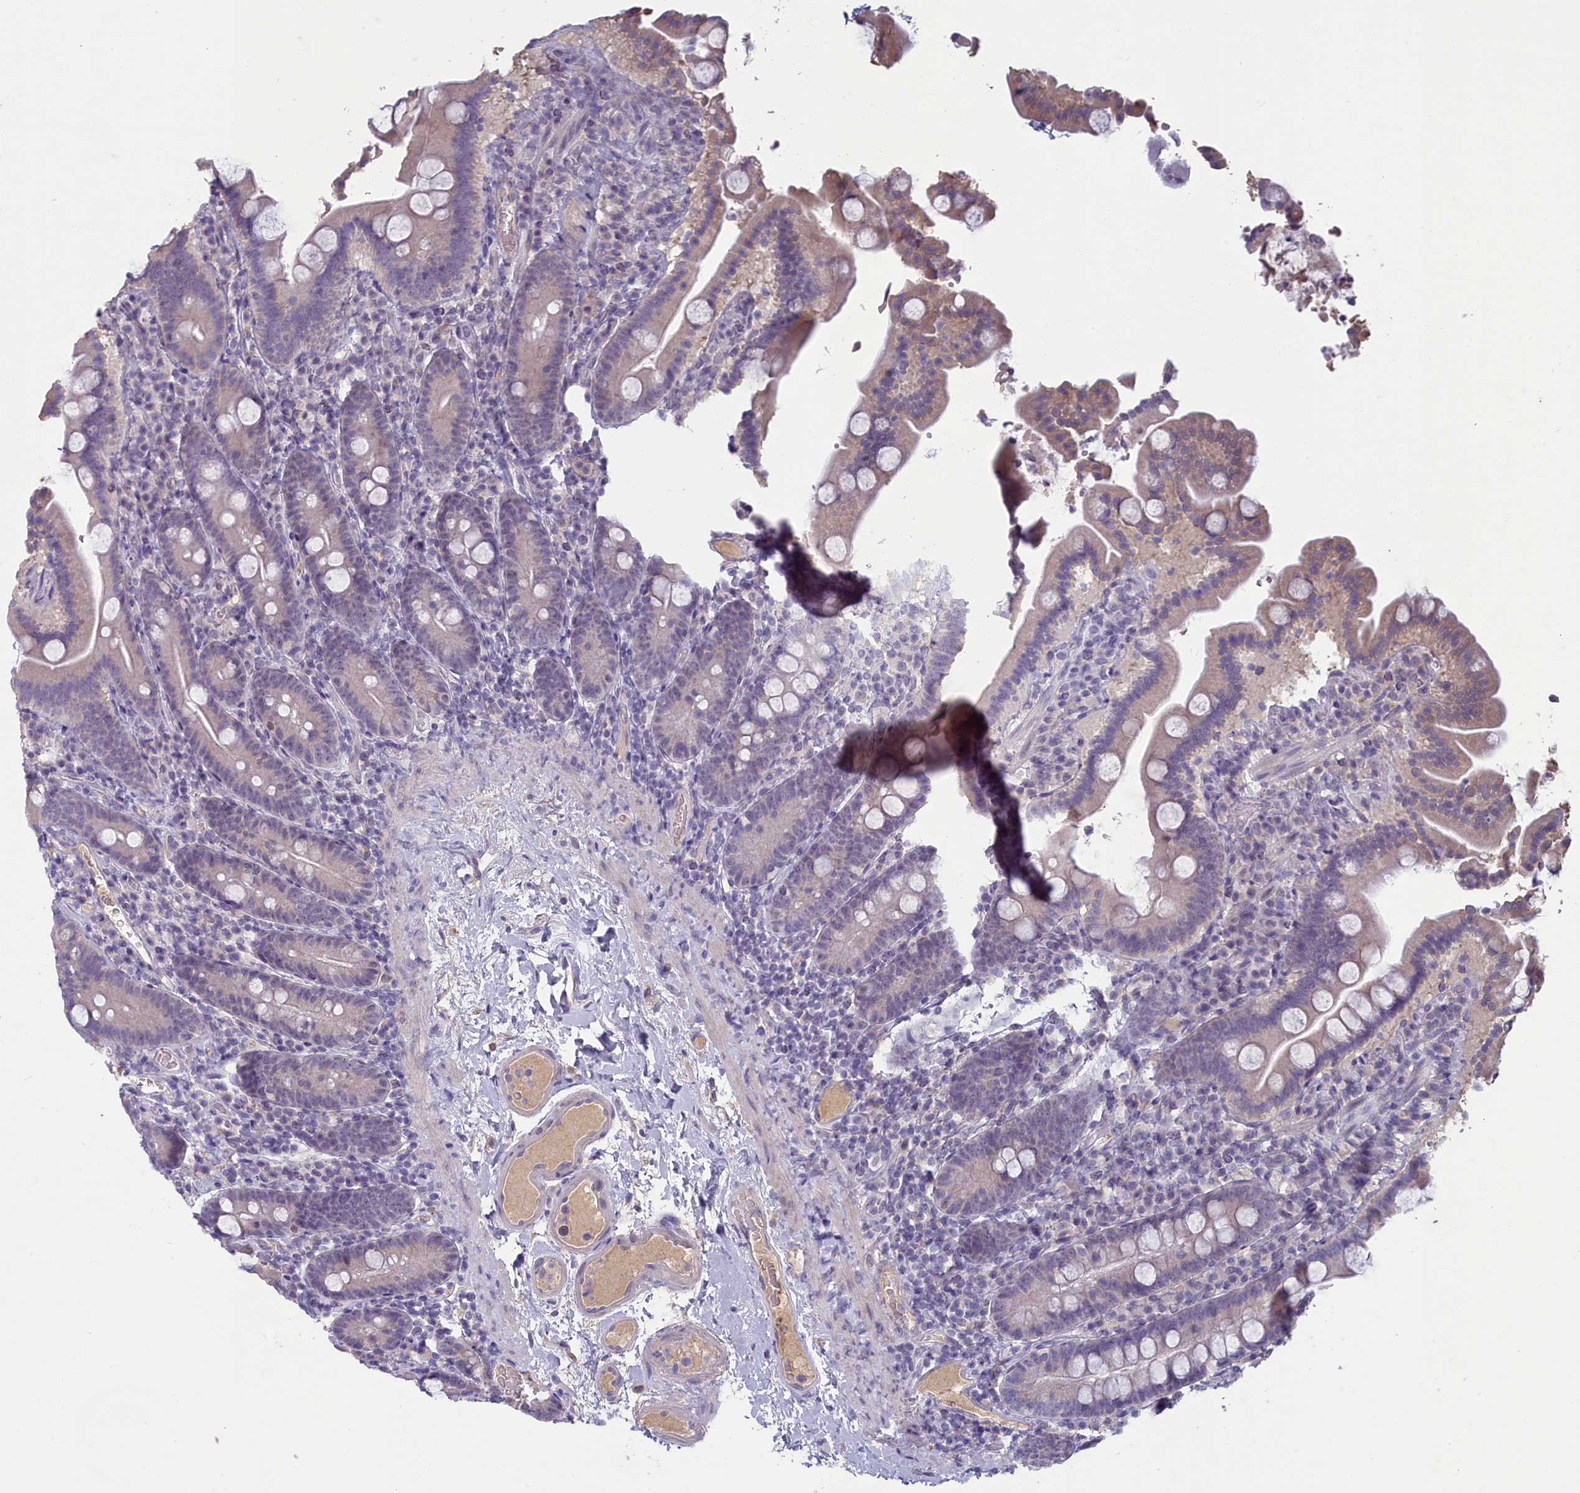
{"staining": {"intensity": "negative", "quantity": "none", "location": "none"}, "tissue": "duodenum", "cell_type": "Glandular cells", "image_type": "normal", "snomed": [{"axis": "morphology", "description": "Normal tissue, NOS"}, {"axis": "topography", "description": "Duodenum"}], "caption": "Immunohistochemistry image of benign duodenum: duodenum stained with DAB (3,3'-diaminobenzidine) demonstrates no significant protein positivity in glandular cells.", "gene": "ATF7IP2", "patient": {"sex": "male", "age": 55}}